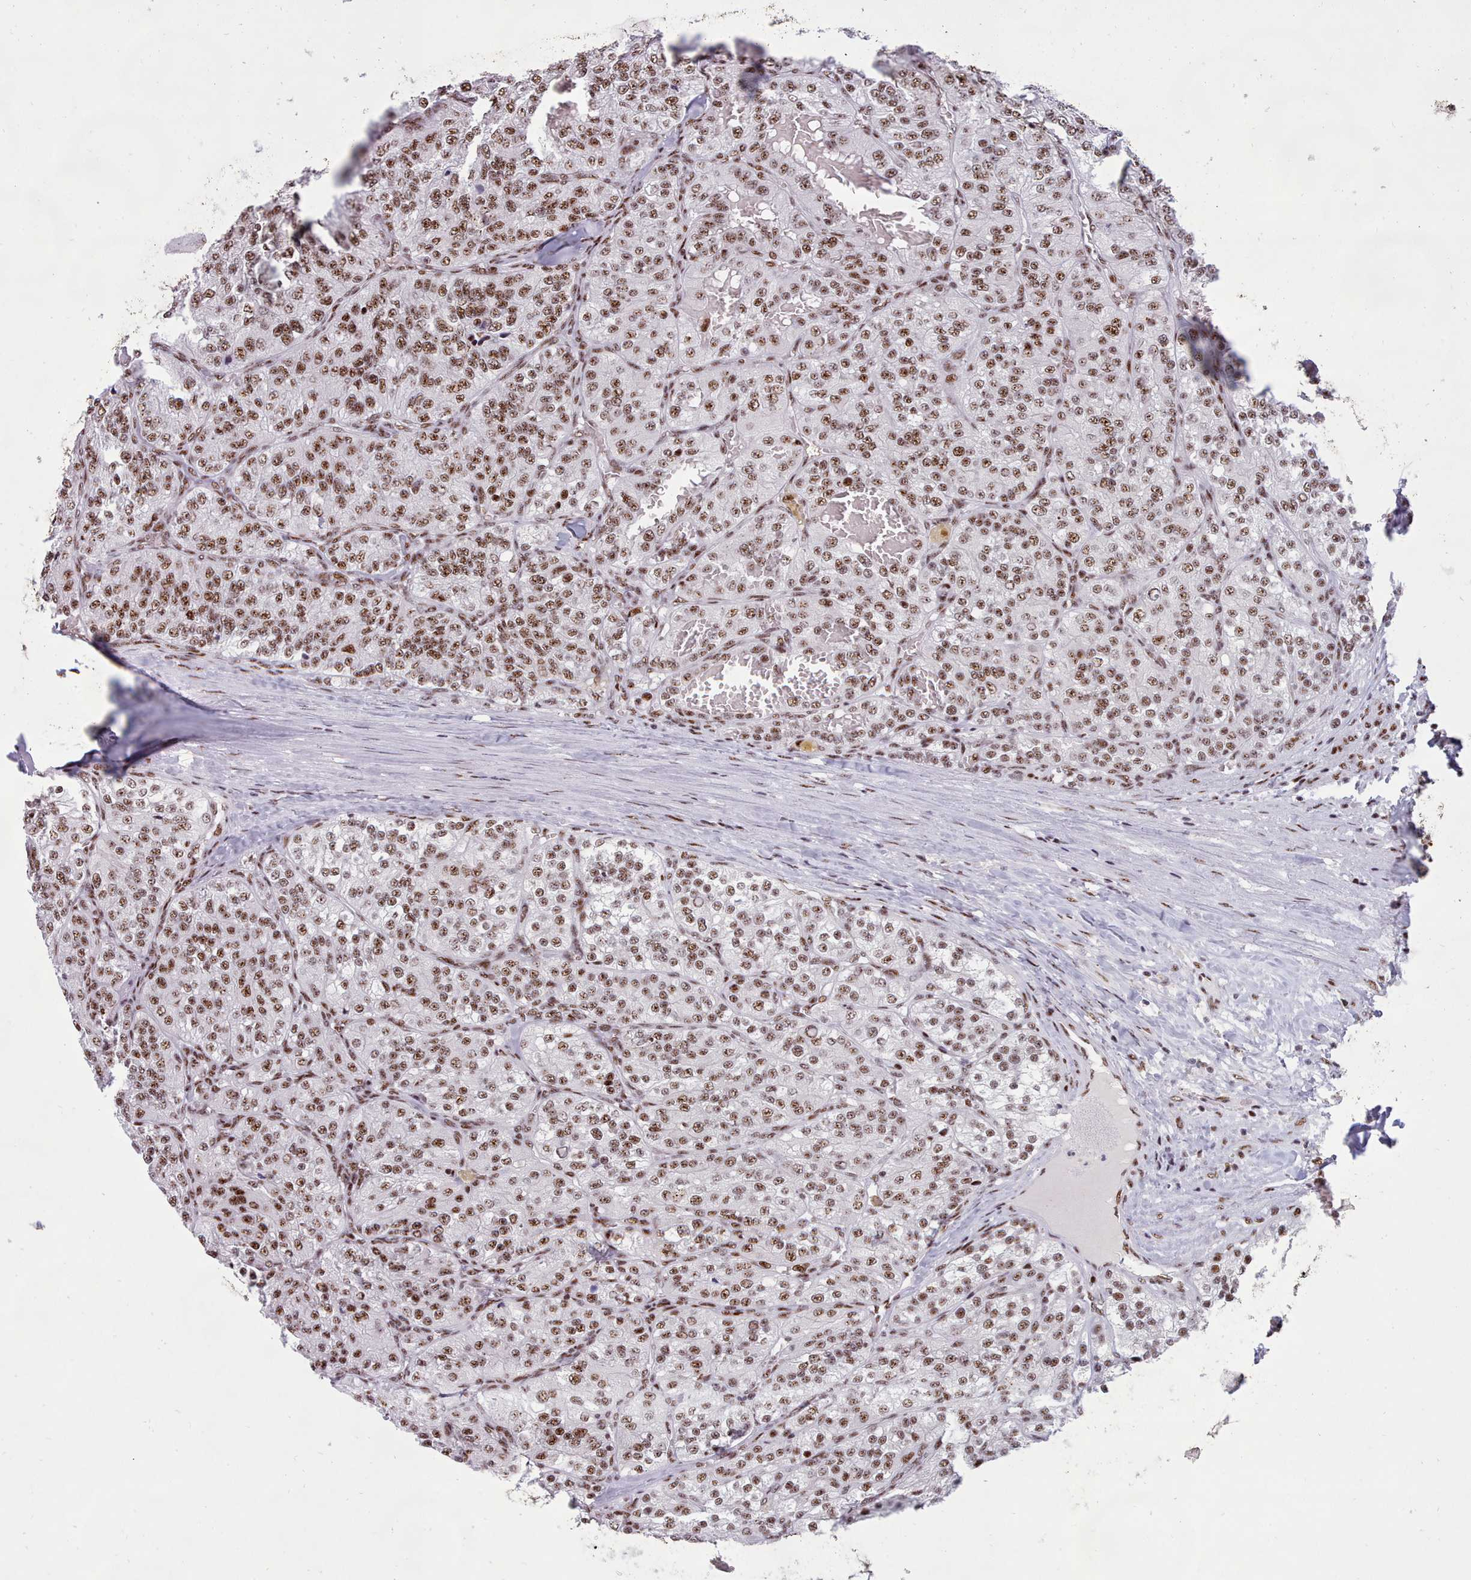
{"staining": {"intensity": "moderate", "quantity": ">75%", "location": "nuclear"}, "tissue": "renal cancer", "cell_type": "Tumor cells", "image_type": "cancer", "snomed": [{"axis": "morphology", "description": "Adenocarcinoma, NOS"}, {"axis": "topography", "description": "Kidney"}], "caption": "Protein expression analysis of human renal cancer (adenocarcinoma) reveals moderate nuclear positivity in approximately >75% of tumor cells. Using DAB (3,3'-diaminobenzidine) (brown) and hematoxylin (blue) stains, captured at high magnification using brightfield microscopy.", "gene": "TMEM35B", "patient": {"sex": "female", "age": 63}}